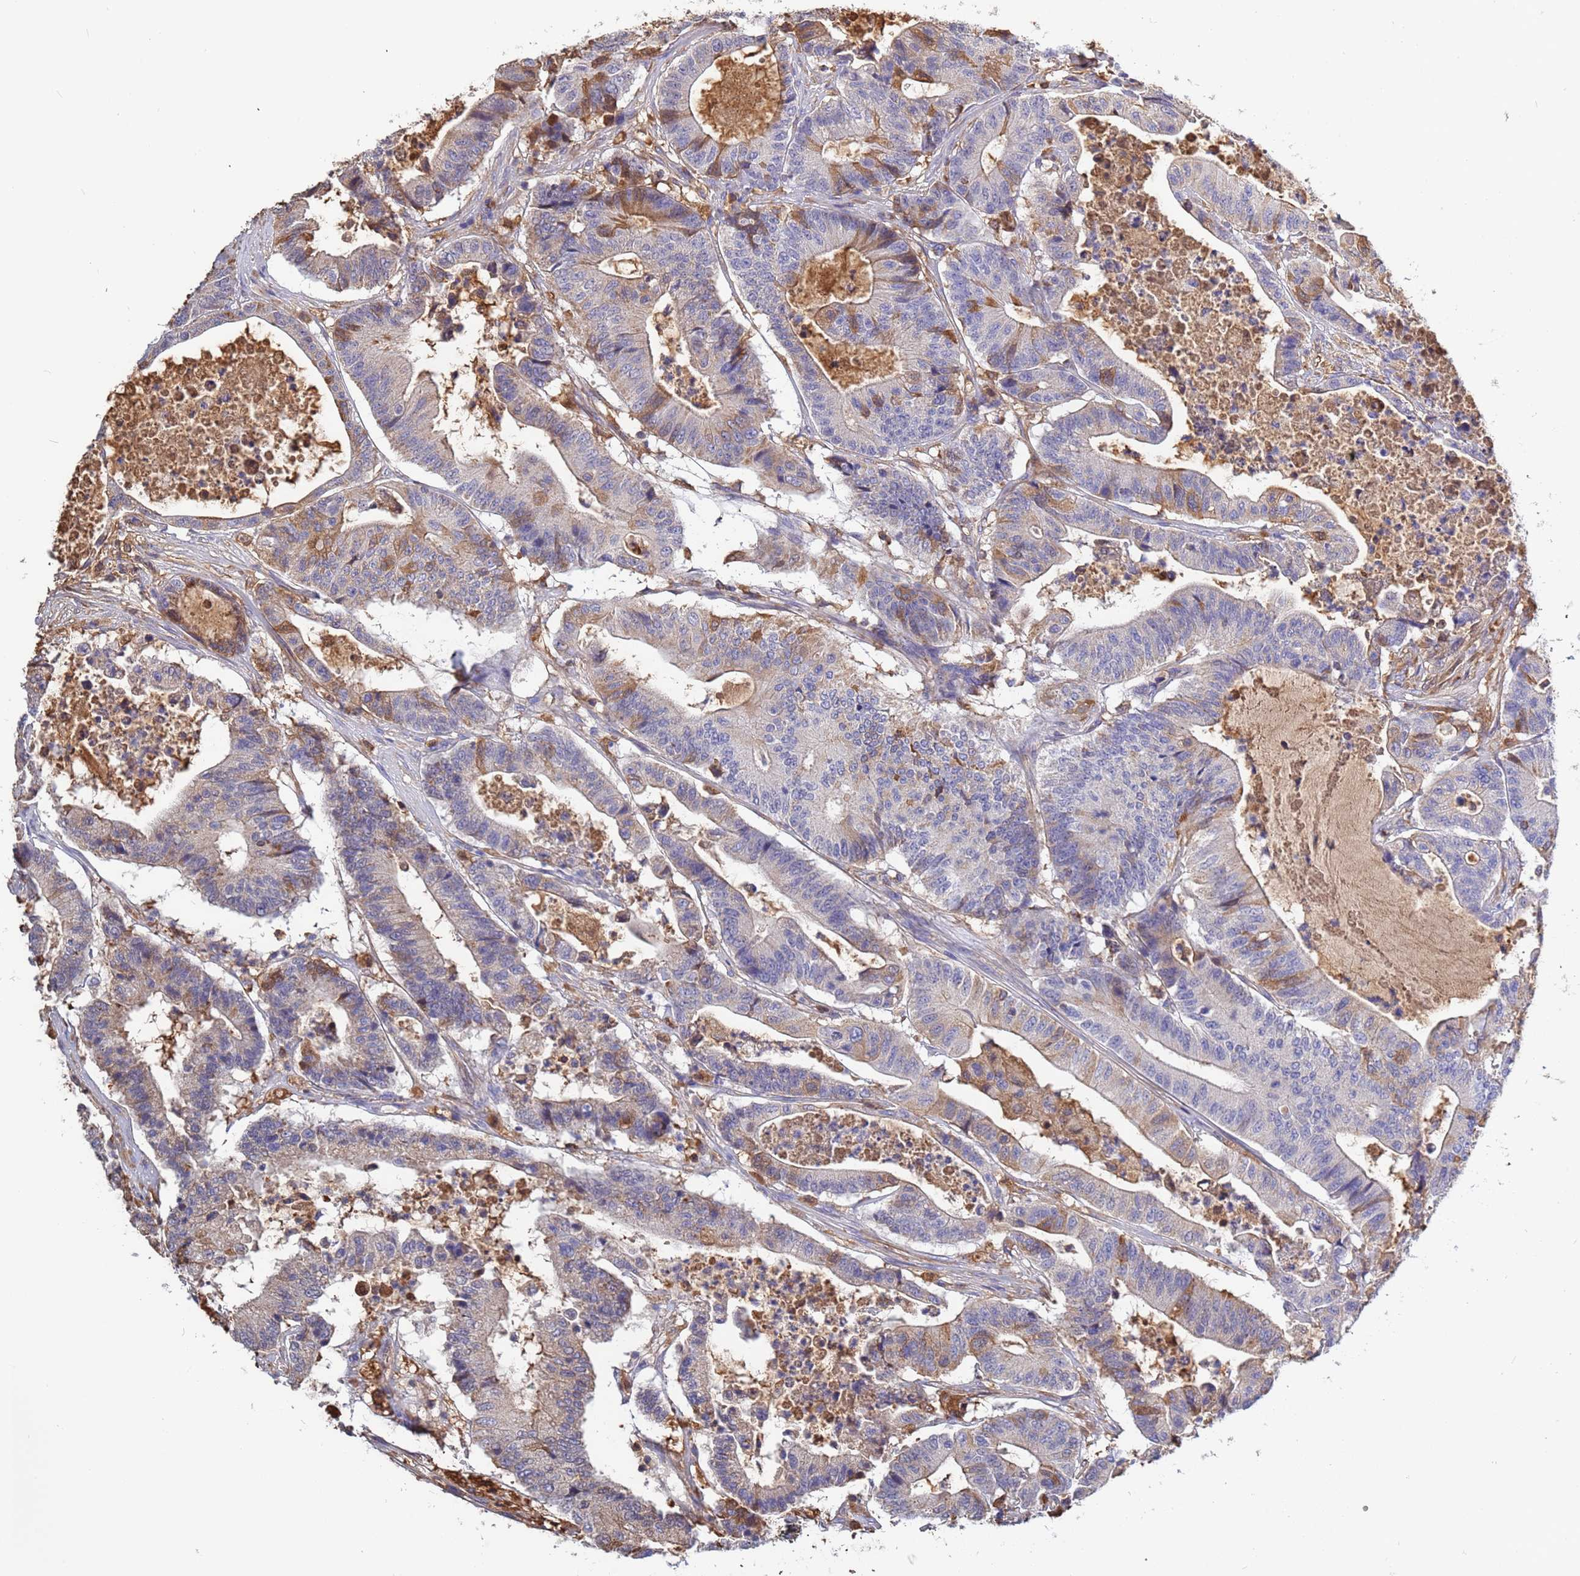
{"staining": {"intensity": "moderate", "quantity": "<25%", "location": "cytoplasmic/membranous"}, "tissue": "colorectal cancer", "cell_type": "Tumor cells", "image_type": "cancer", "snomed": [{"axis": "morphology", "description": "Adenocarcinoma, NOS"}, {"axis": "topography", "description": "Colon"}], "caption": "Adenocarcinoma (colorectal) tissue demonstrates moderate cytoplasmic/membranous expression in about <25% of tumor cells", "gene": "GLUD1", "patient": {"sex": "female", "age": 84}}